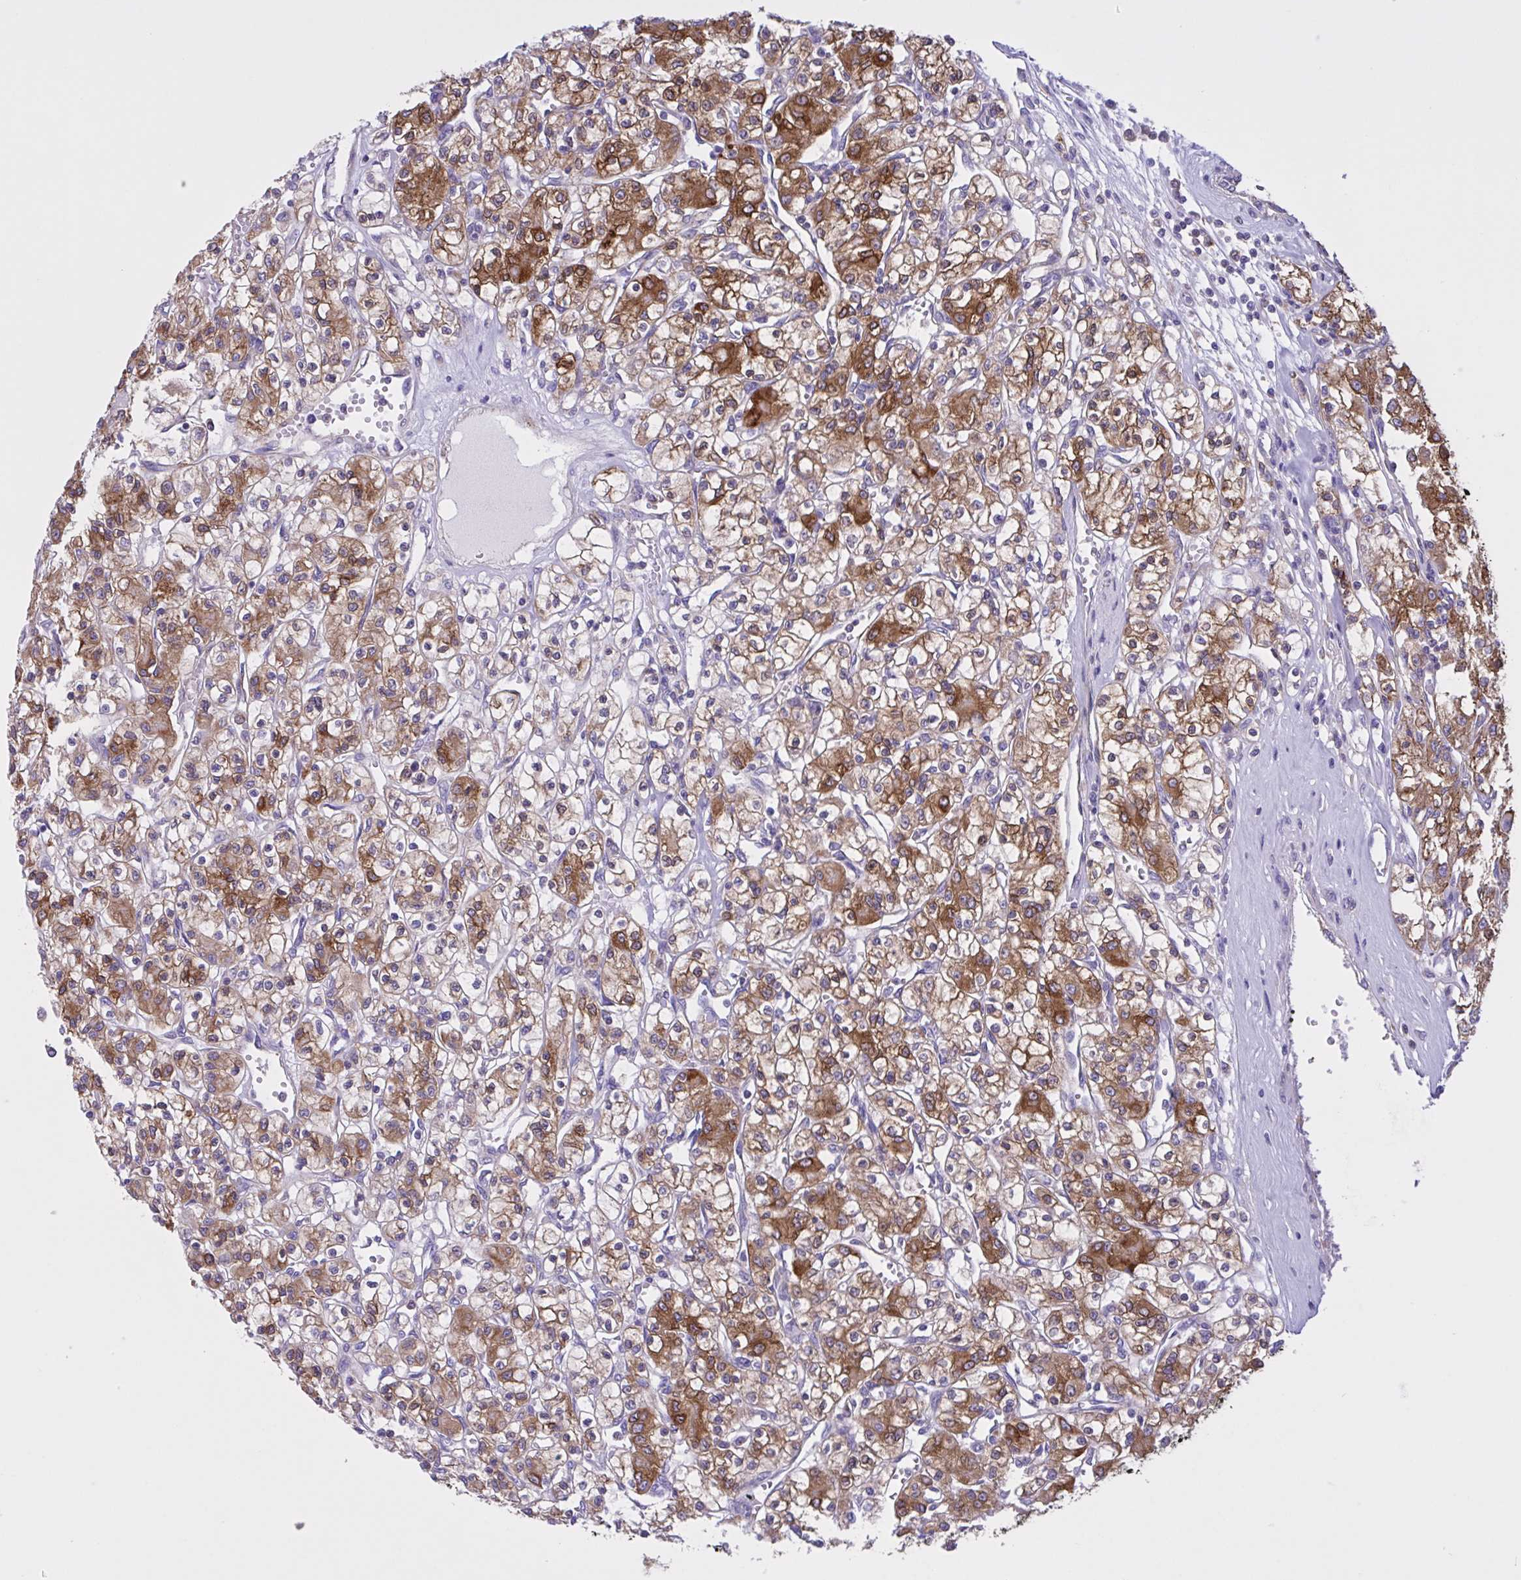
{"staining": {"intensity": "strong", "quantity": ">75%", "location": "cytoplasmic/membranous"}, "tissue": "renal cancer", "cell_type": "Tumor cells", "image_type": "cancer", "snomed": [{"axis": "morphology", "description": "Adenocarcinoma, NOS"}, {"axis": "topography", "description": "Kidney"}], "caption": "Immunohistochemistry micrograph of neoplastic tissue: human renal adenocarcinoma stained using immunohistochemistry (IHC) demonstrates high levels of strong protein expression localized specifically in the cytoplasmic/membranous of tumor cells, appearing as a cytoplasmic/membranous brown color.", "gene": "OR51M1", "patient": {"sex": "female", "age": 59}}